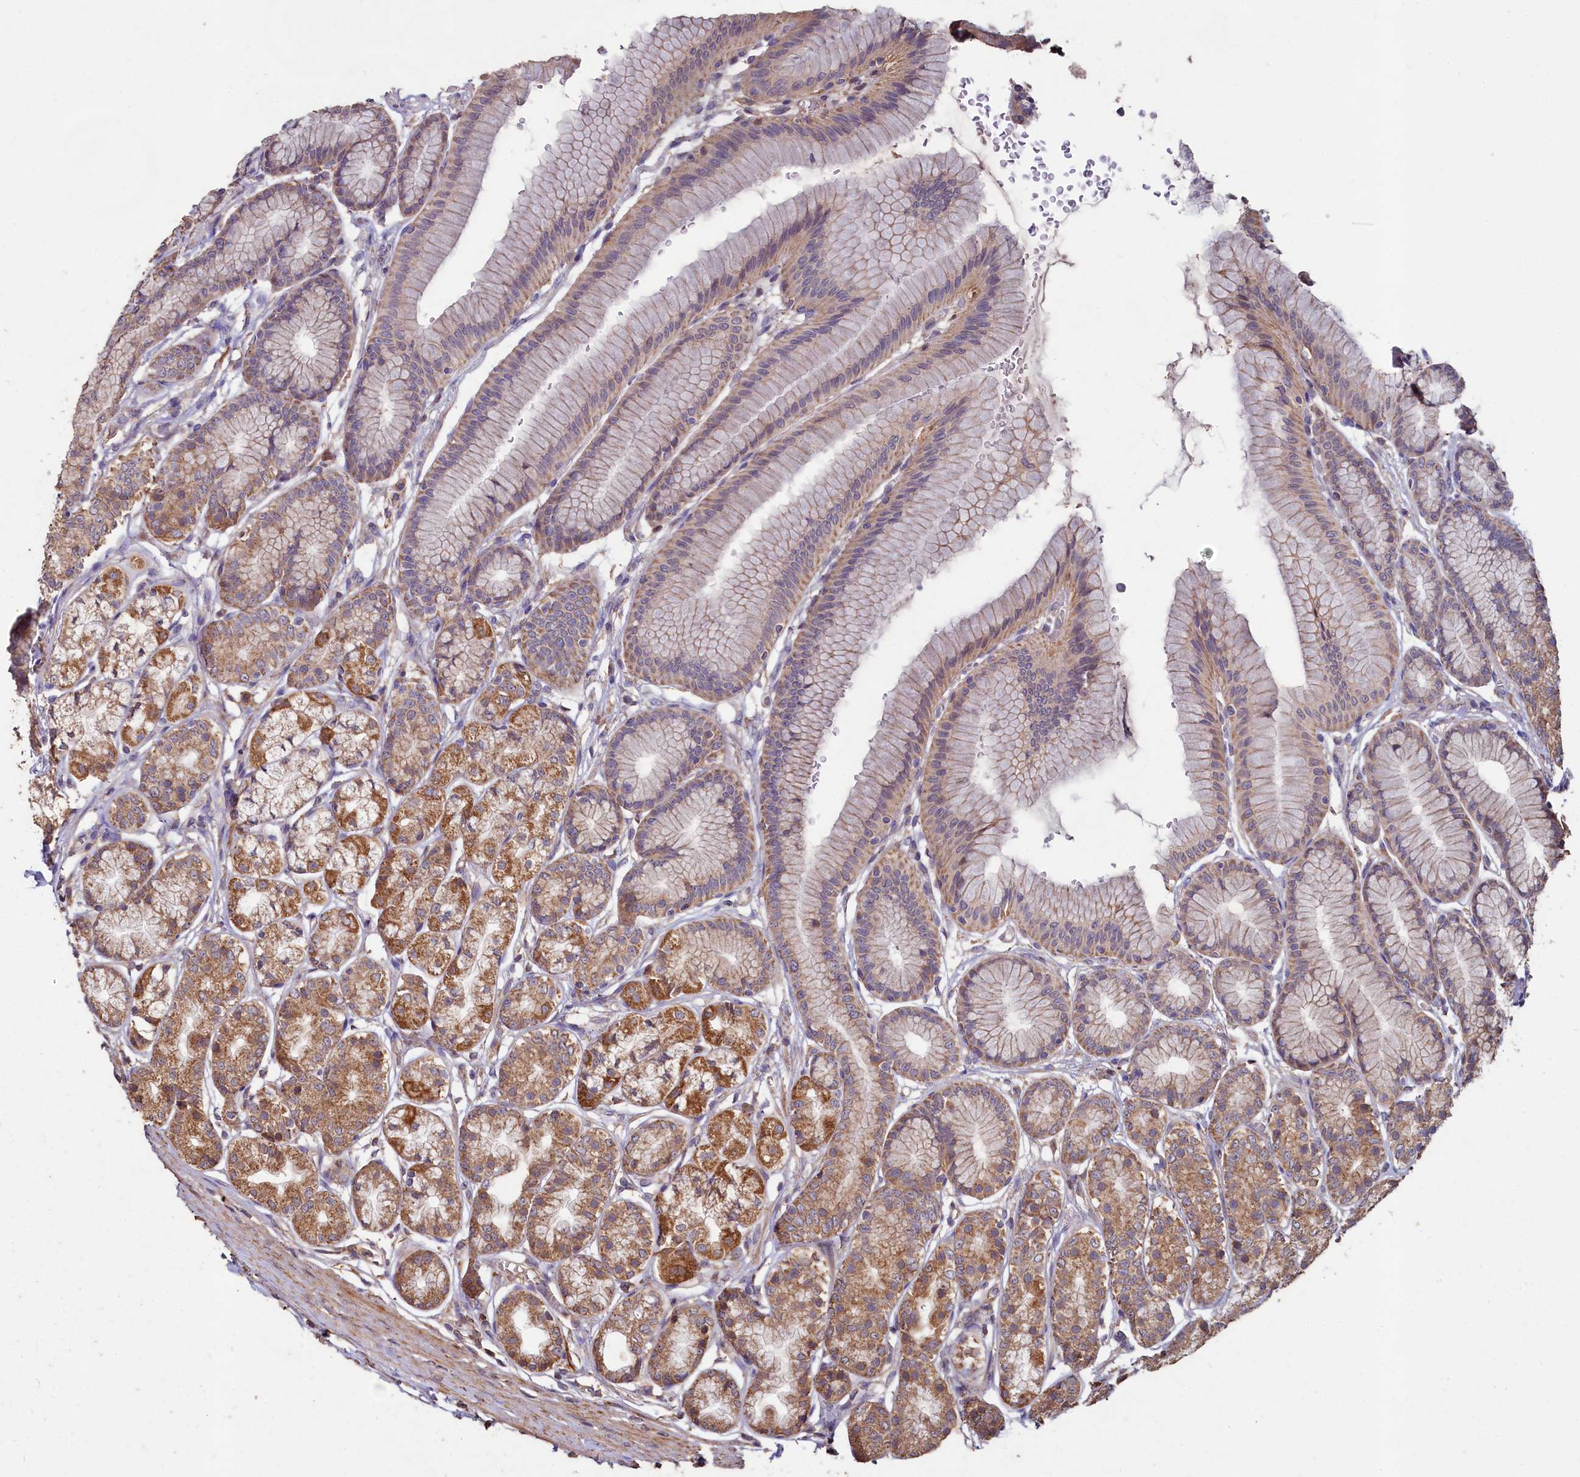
{"staining": {"intensity": "moderate", "quantity": ">75%", "location": "cytoplasmic/membranous"}, "tissue": "stomach", "cell_type": "Glandular cells", "image_type": "normal", "snomed": [{"axis": "morphology", "description": "Normal tissue, NOS"}, {"axis": "morphology", "description": "Adenocarcinoma, NOS"}, {"axis": "morphology", "description": "Adenocarcinoma, High grade"}, {"axis": "topography", "description": "Stomach, upper"}, {"axis": "topography", "description": "Stomach"}], "caption": "Stomach stained for a protein displays moderate cytoplasmic/membranous positivity in glandular cells. (DAB IHC with brightfield microscopy, high magnification).", "gene": "FUNDC1", "patient": {"sex": "female", "age": 65}}